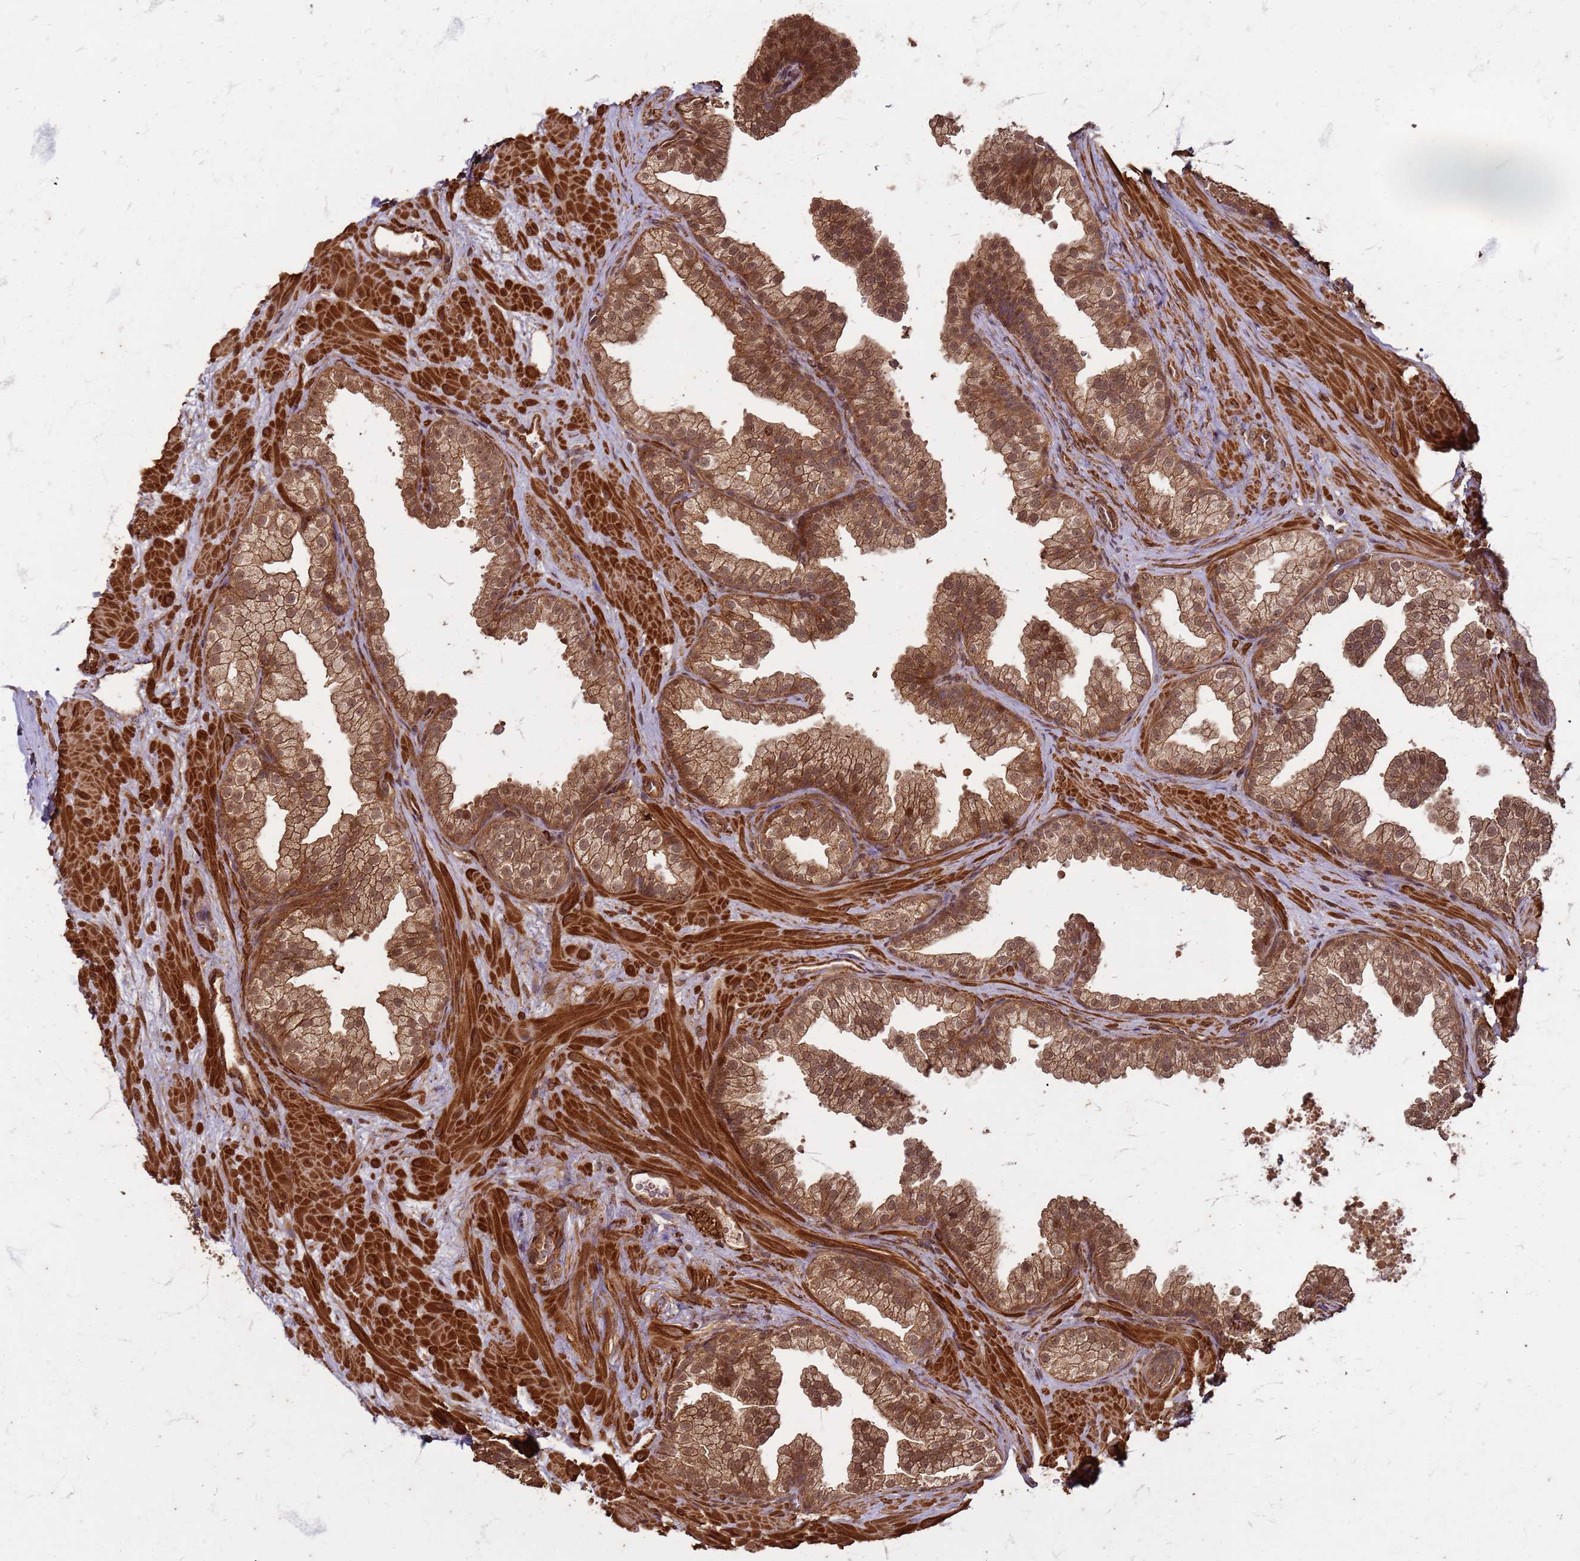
{"staining": {"intensity": "moderate", "quantity": ">75%", "location": "cytoplasmic/membranous,nuclear"}, "tissue": "prostate", "cell_type": "Glandular cells", "image_type": "normal", "snomed": [{"axis": "morphology", "description": "Normal tissue, NOS"}, {"axis": "topography", "description": "Prostate"}], "caption": "A micrograph of prostate stained for a protein demonstrates moderate cytoplasmic/membranous,nuclear brown staining in glandular cells. (DAB (3,3'-diaminobenzidine) IHC with brightfield microscopy, high magnification).", "gene": "KIF26A", "patient": {"sex": "male", "age": 37}}